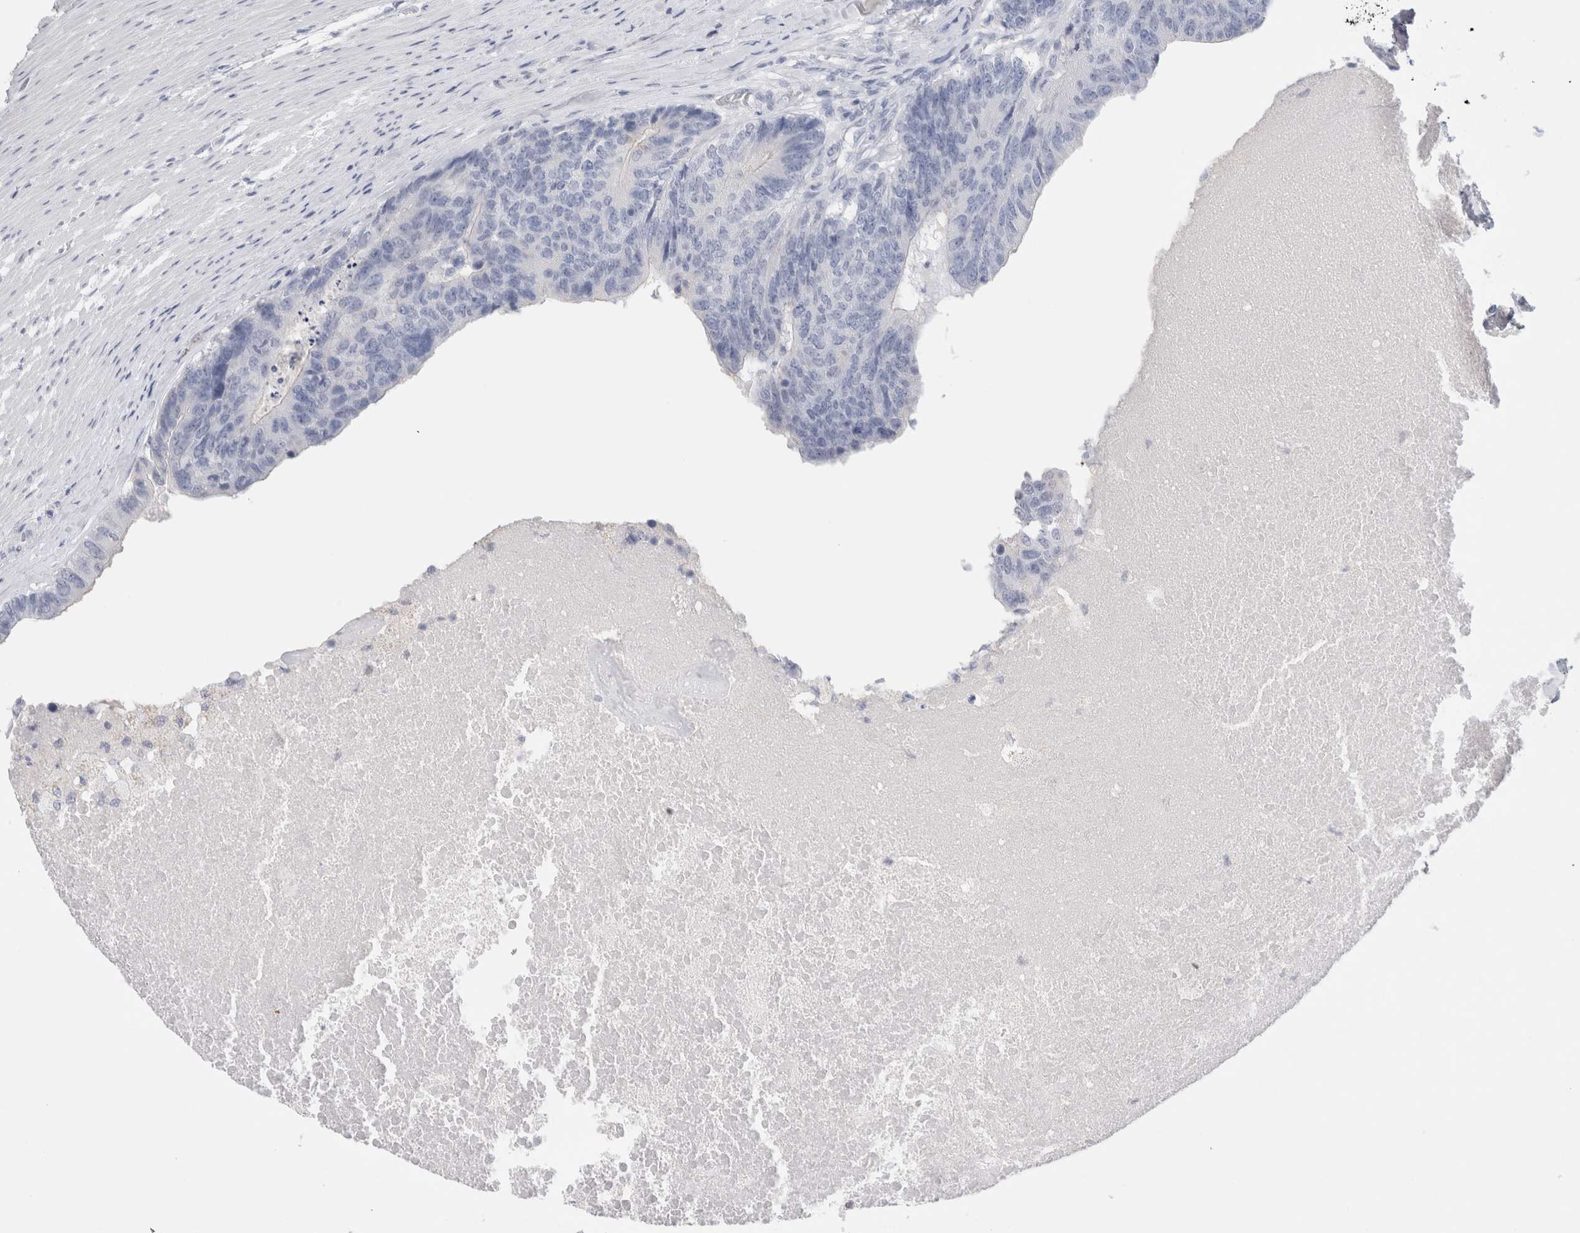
{"staining": {"intensity": "negative", "quantity": "none", "location": "none"}, "tissue": "colorectal cancer", "cell_type": "Tumor cells", "image_type": "cancer", "snomed": [{"axis": "morphology", "description": "Adenocarcinoma, NOS"}, {"axis": "topography", "description": "Colon"}], "caption": "Colorectal cancer (adenocarcinoma) was stained to show a protein in brown. There is no significant staining in tumor cells.", "gene": "LAMP3", "patient": {"sex": "female", "age": 67}}